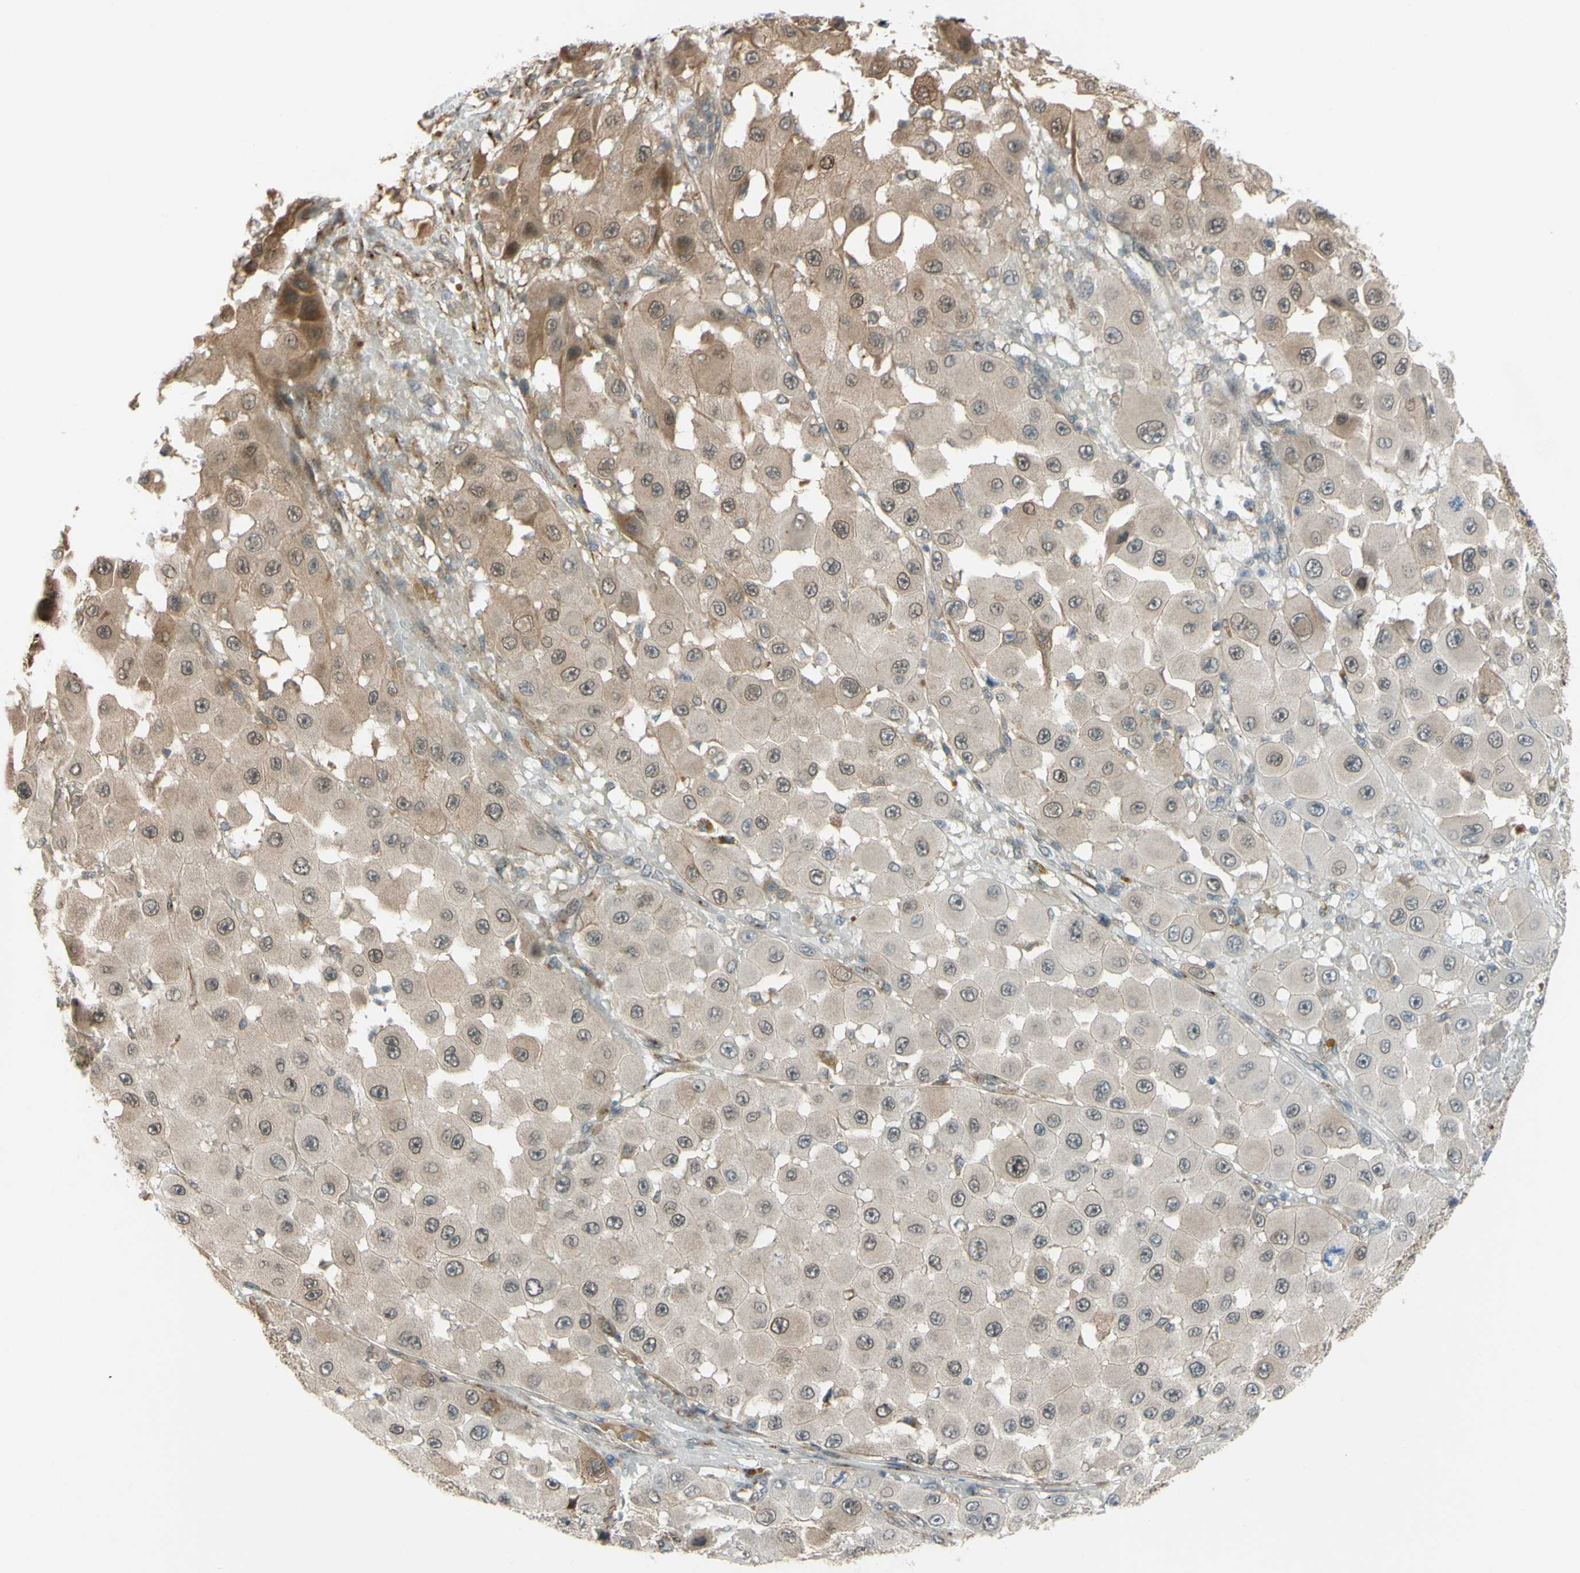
{"staining": {"intensity": "weak", "quantity": "25%-75%", "location": "cytoplasmic/membranous,nuclear"}, "tissue": "melanoma", "cell_type": "Tumor cells", "image_type": "cancer", "snomed": [{"axis": "morphology", "description": "Malignant melanoma, NOS"}, {"axis": "topography", "description": "Skin"}], "caption": "Tumor cells show low levels of weak cytoplasmic/membranous and nuclear positivity in approximately 25%-75% of cells in malignant melanoma.", "gene": "FLII", "patient": {"sex": "female", "age": 81}}